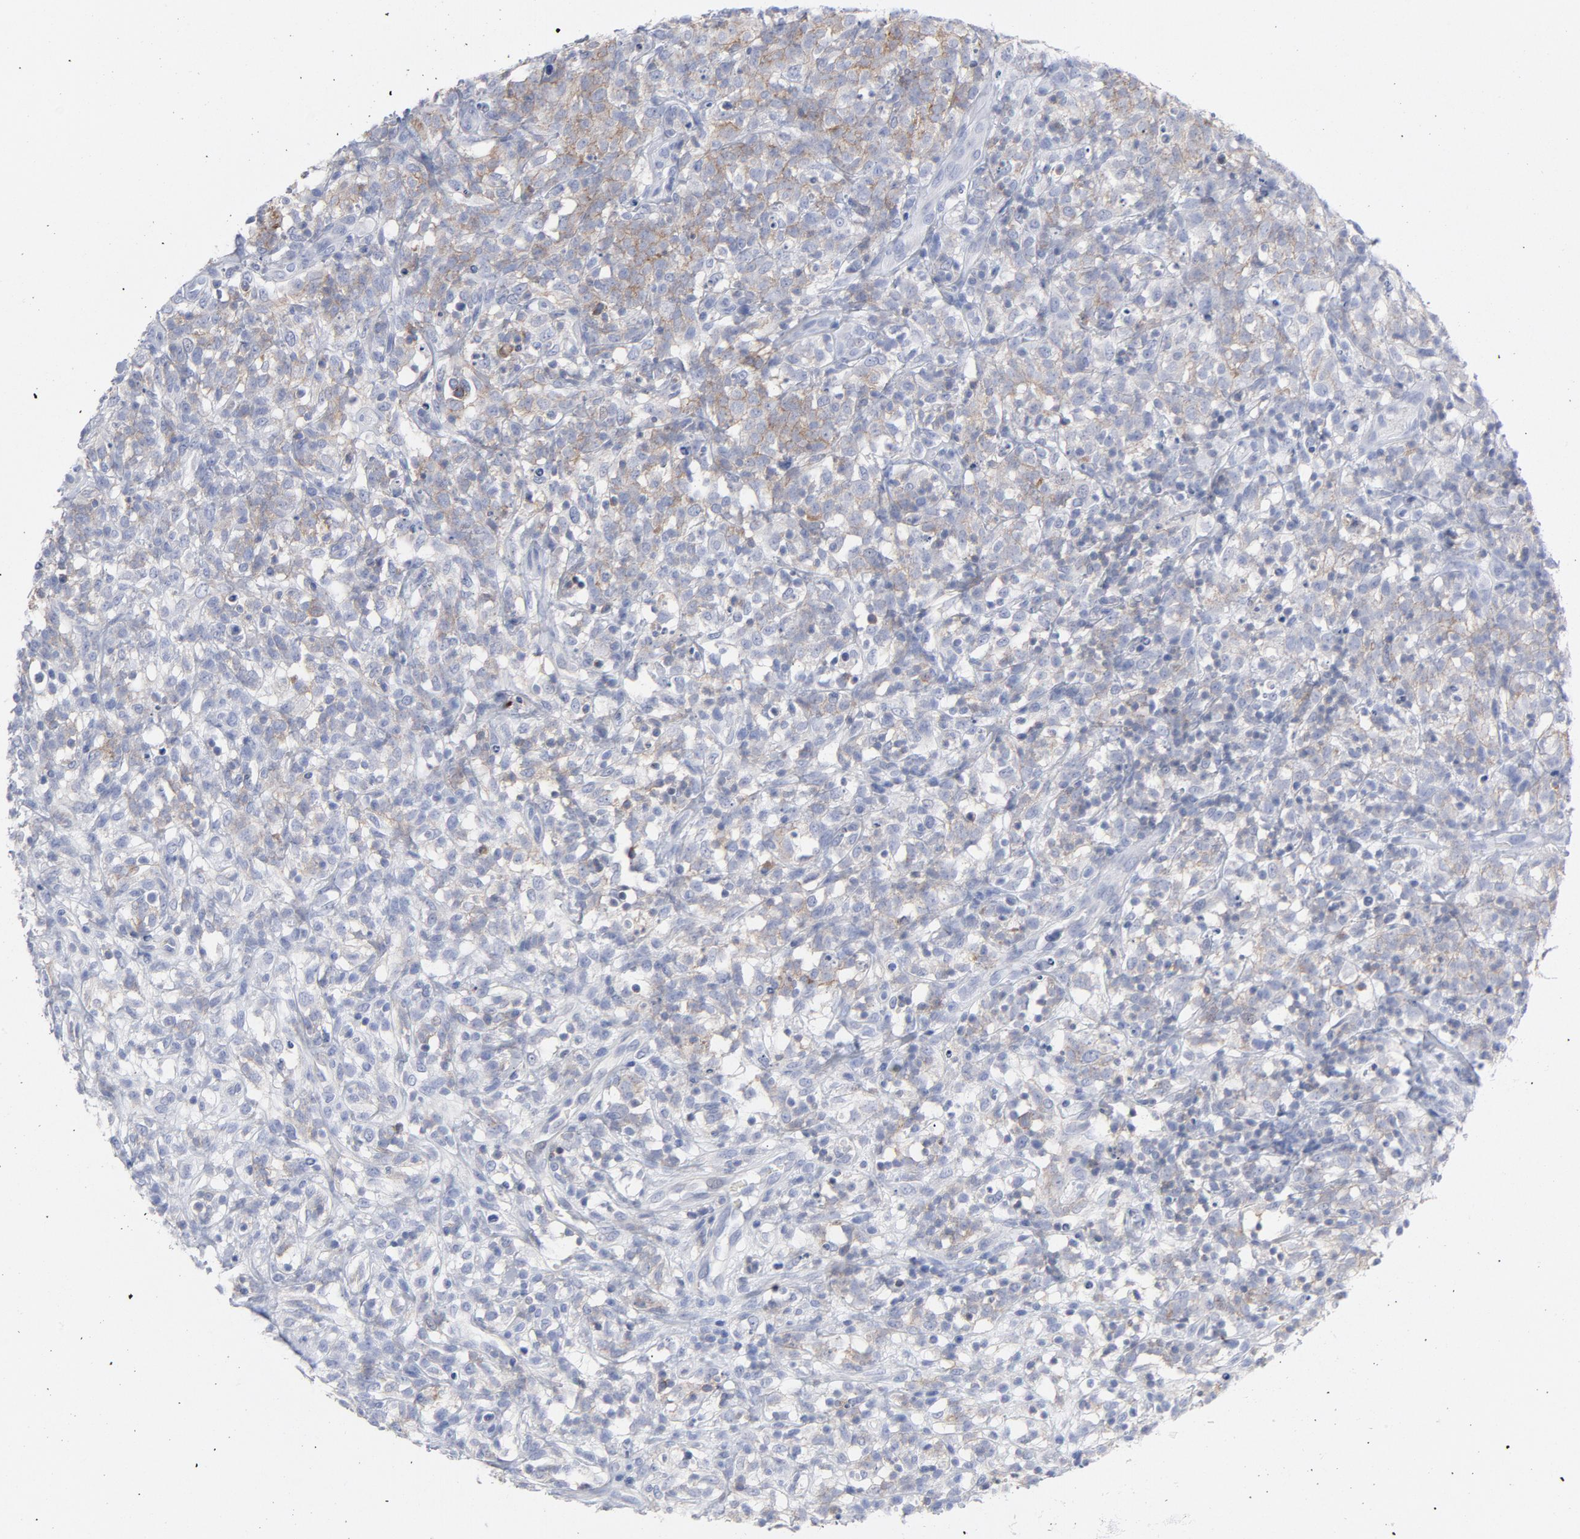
{"staining": {"intensity": "moderate", "quantity": "<25%", "location": "cytoplasmic/membranous"}, "tissue": "lymphoma", "cell_type": "Tumor cells", "image_type": "cancer", "snomed": [{"axis": "morphology", "description": "Malignant lymphoma, non-Hodgkin's type, High grade"}, {"axis": "topography", "description": "Lymph node"}], "caption": "Immunohistochemical staining of malignant lymphoma, non-Hodgkin's type (high-grade) displays low levels of moderate cytoplasmic/membranous expression in about <25% of tumor cells. (DAB (3,3'-diaminobenzidine) = brown stain, brightfield microscopy at high magnification).", "gene": "P2RY8", "patient": {"sex": "female", "age": 73}}